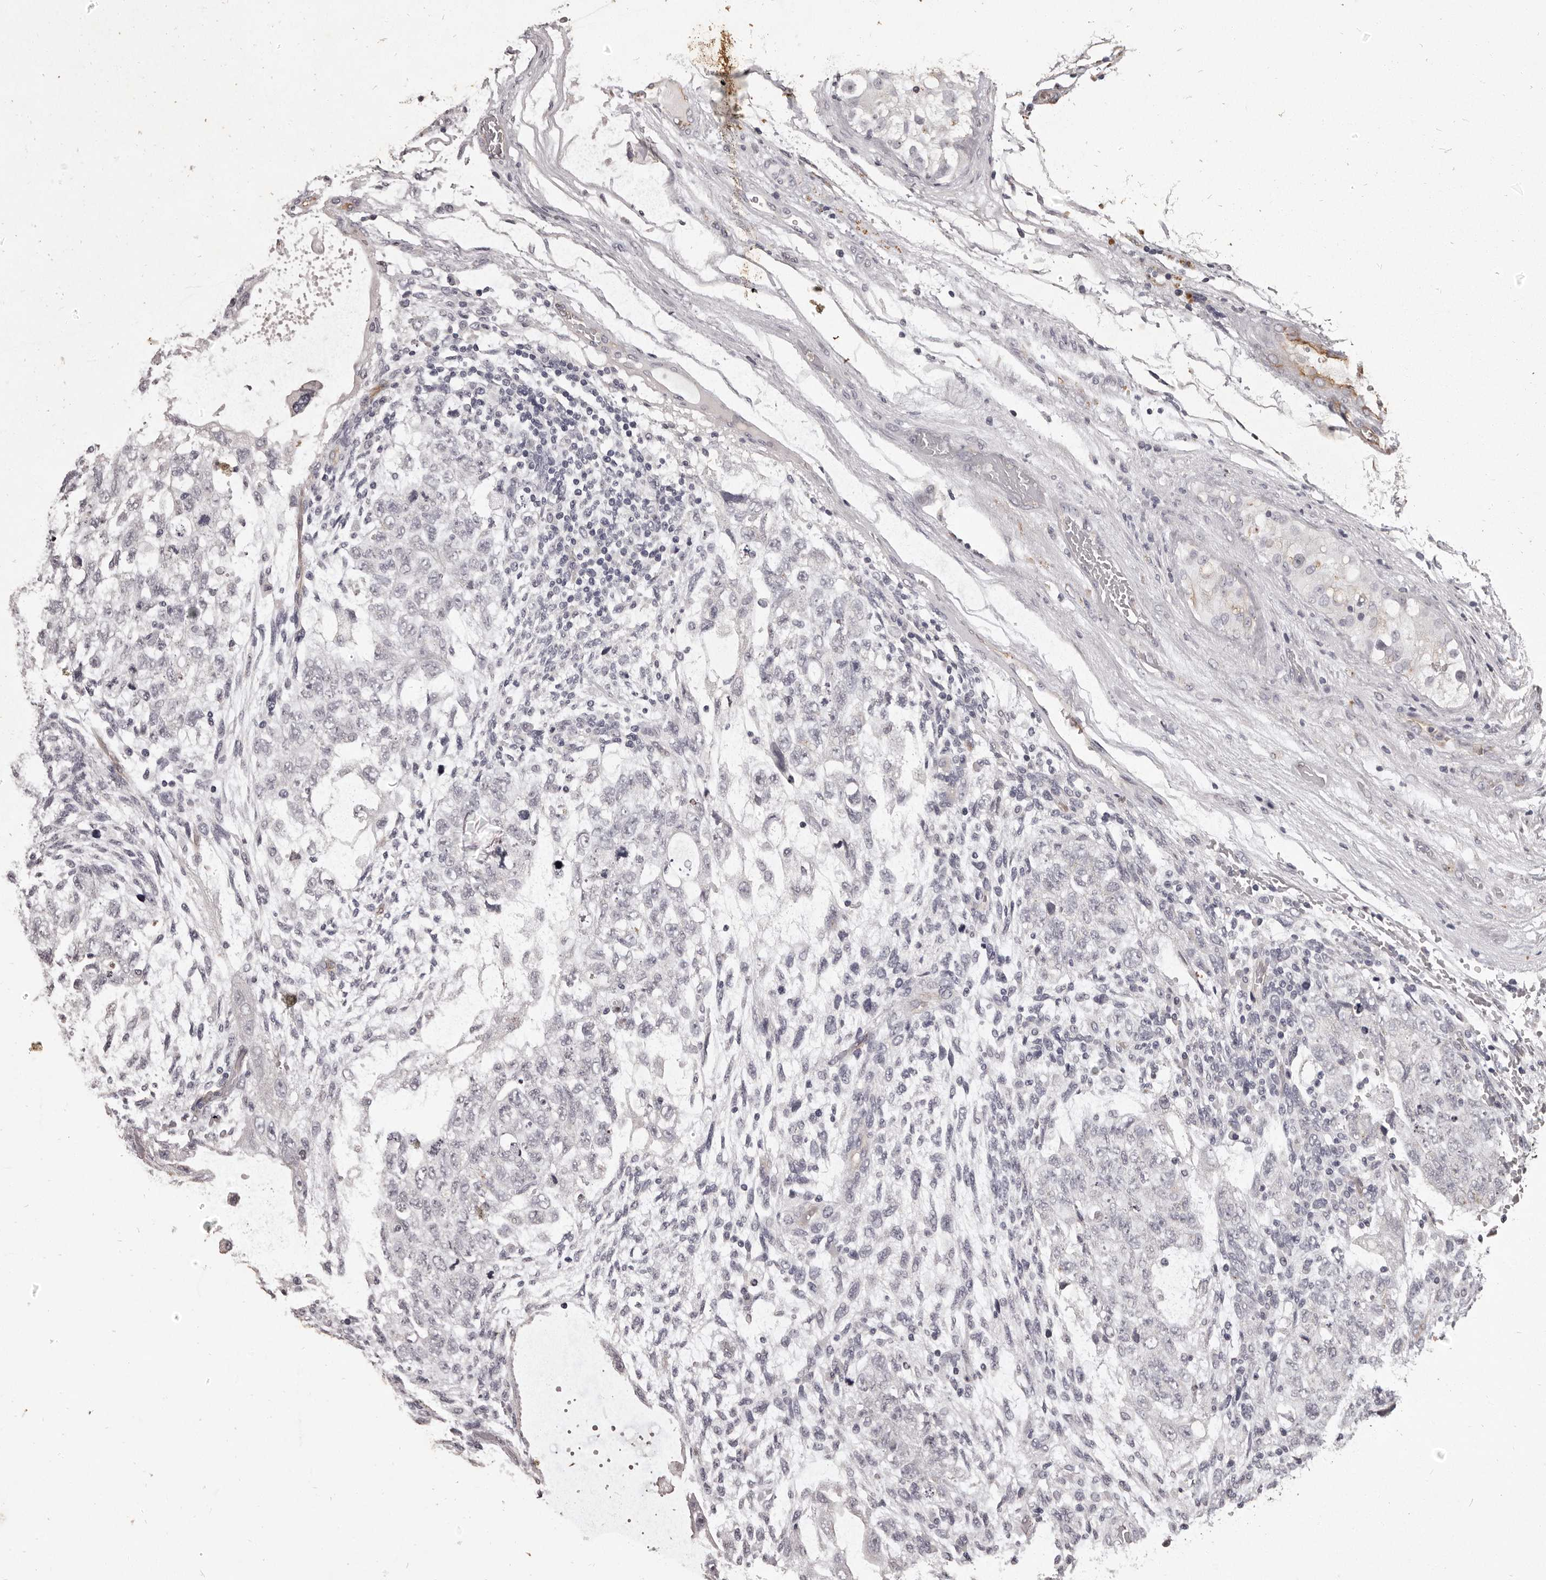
{"staining": {"intensity": "negative", "quantity": "none", "location": "none"}, "tissue": "testis cancer", "cell_type": "Tumor cells", "image_type": "cancer", "snomed": [{"axis": "morphology", "description": "Normal tissue, NOS"}, {"axis": "morphology", "description": "Carcinoma, Embryonal, NOS"}, {"axis": "topography", "description": "Testis"}], "caption": "Protein analysis of testis cancer demonstrates no significant staining in tumor cells.", "gene": "GPR78", "patient": {"sex": "male", "age": 36}}